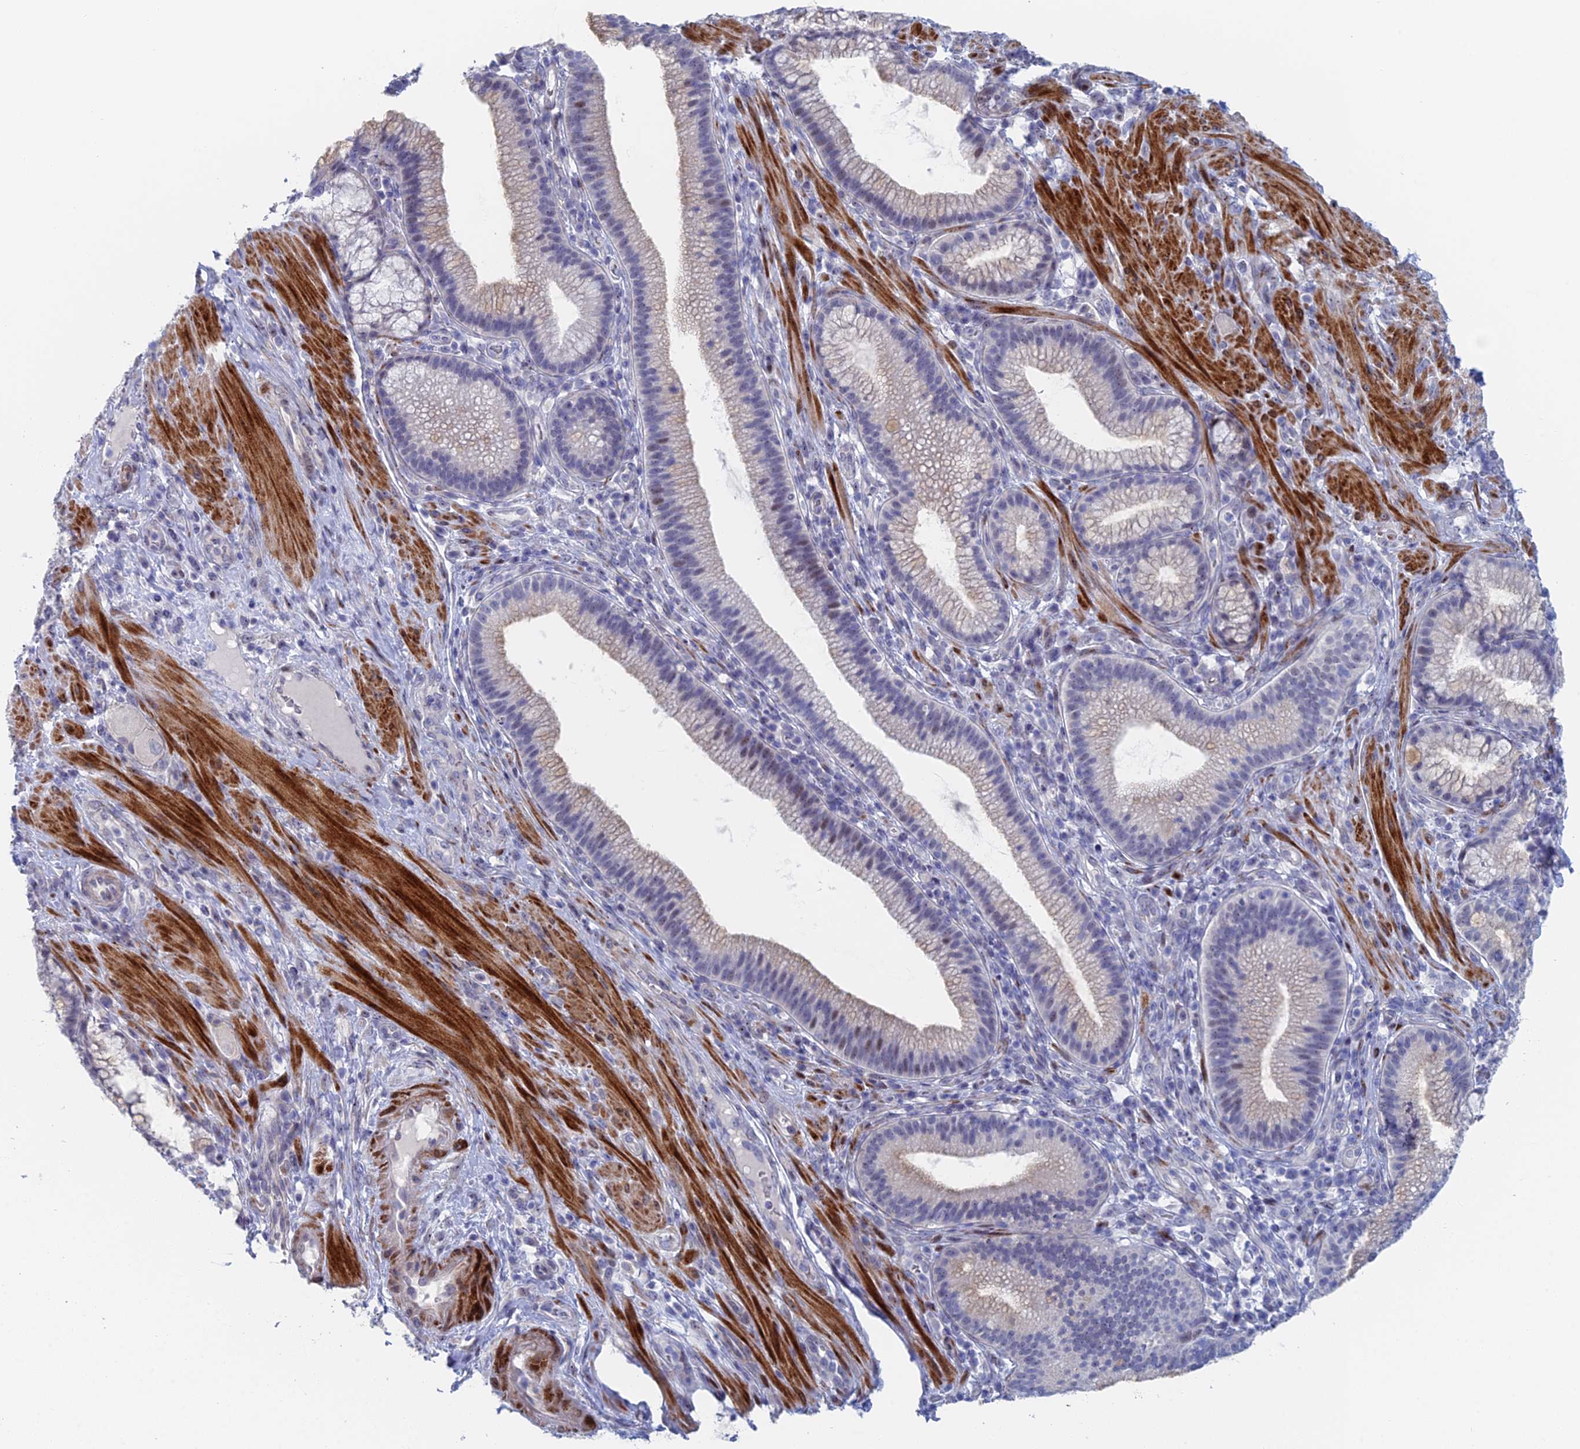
{"staining": {"intensity": "negative", "quantity": "none", "location": "none"}, "tissue": "pancreatic cancer", "cell_type": "Tumor cells", "image_type": "cancer", "snomed": [{"axis": "morphology", "description": "Adenocarcinoma, NOS"}, {"axis": "topography", "description": "Pancreas"}], "caption": "This is an immunohistochemistry photomicrograph of human pancreatic cancer (adenocarcinoma). There is no expression in tumor cells.", "gene": "DRGX", "patient": {"sex": "male", "age": 72}}